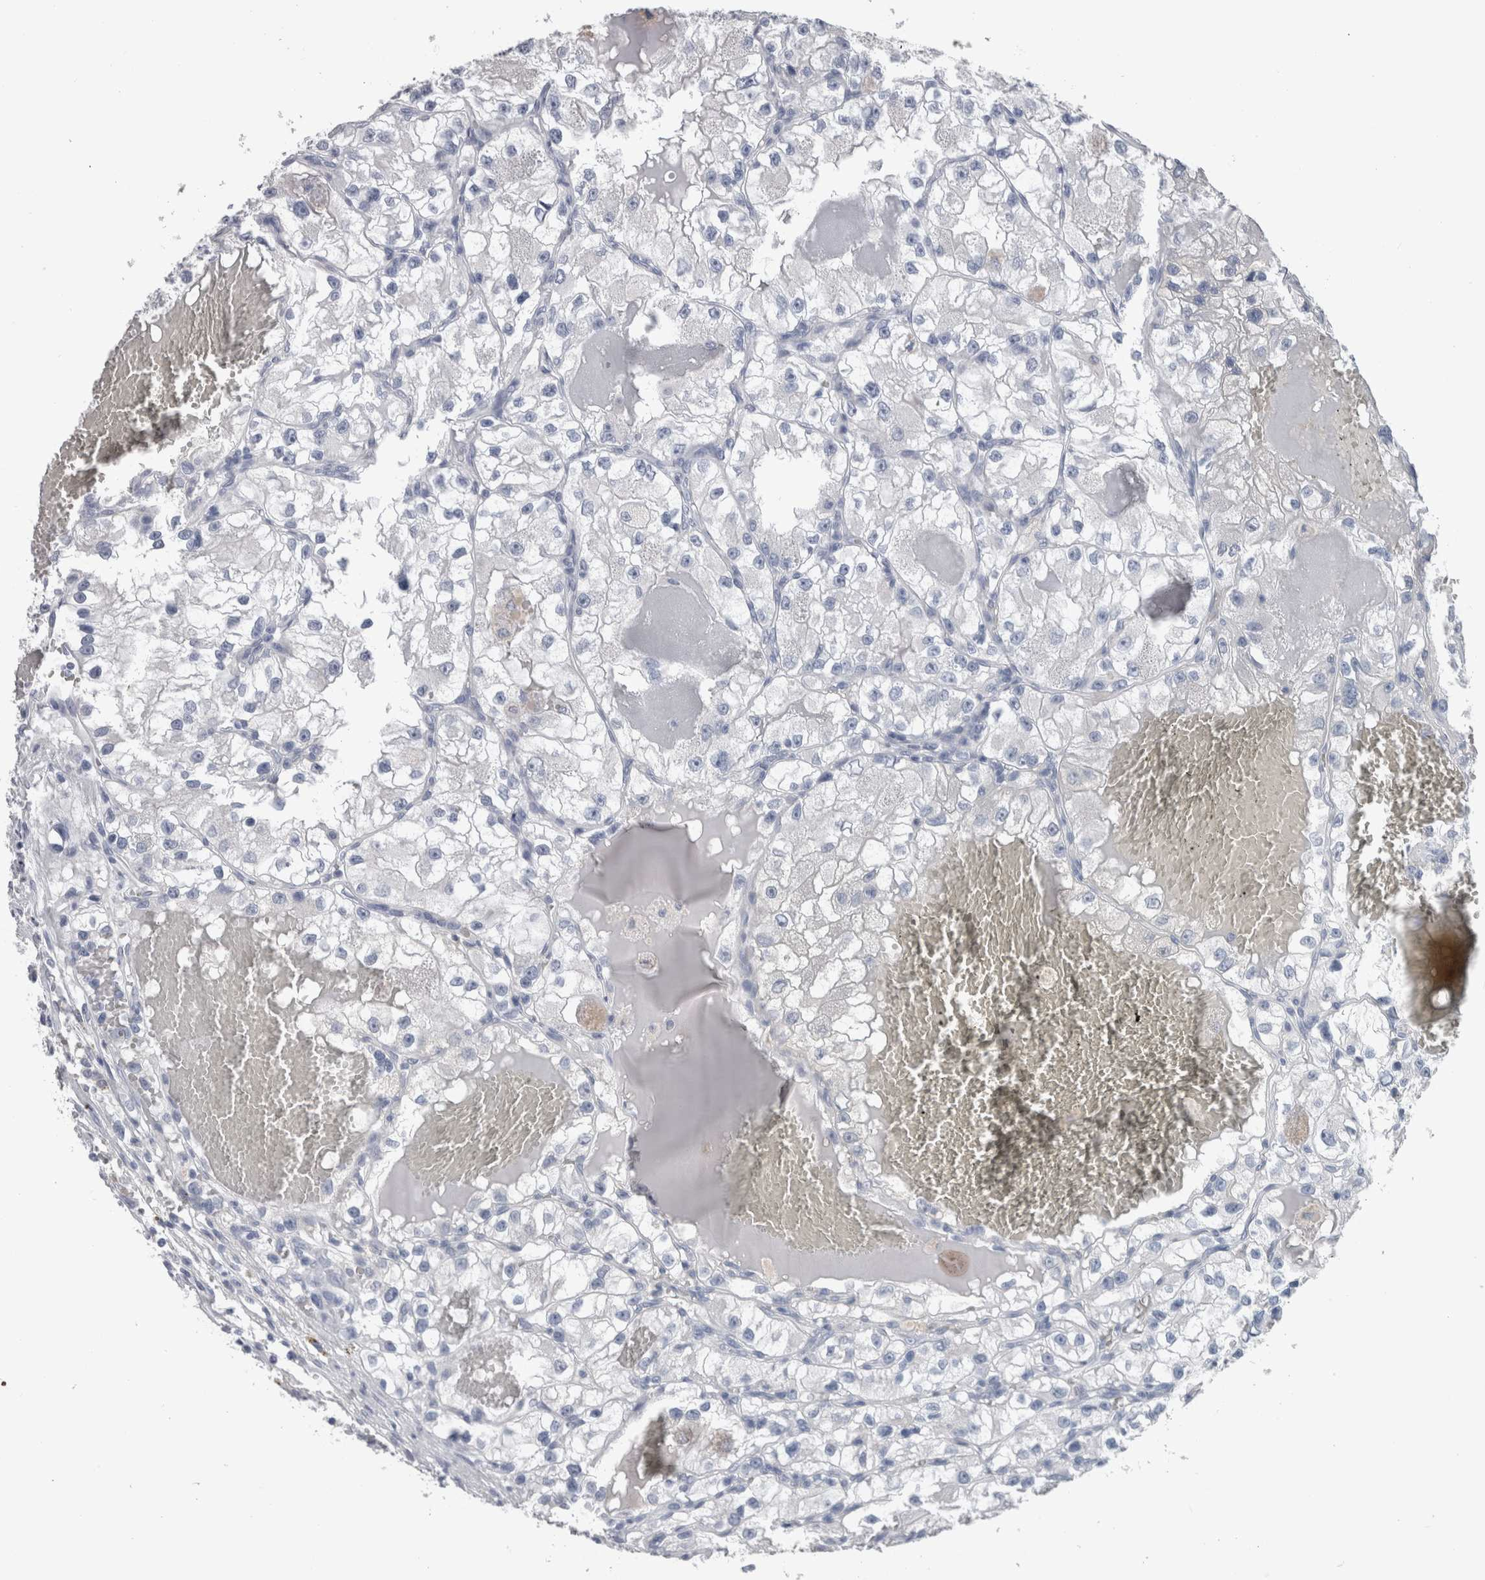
{"staining": {"intensity": "negative", "quantity": "none", "location": "none"}, "tissue": "renal cancer", "cell_type": "Tumor cells", "image_type": "cancer", "snomed": [{"axis": "morphology", "description": "Adenocarcinoma, NOS"}, {"axis": "topography", "description": "Kidney"}], "caption": "There is no significant expression in tumor cells of renal adenocarcinoma.", "gene": "CA8", "patient": {"sex": "female", "age": 57}}